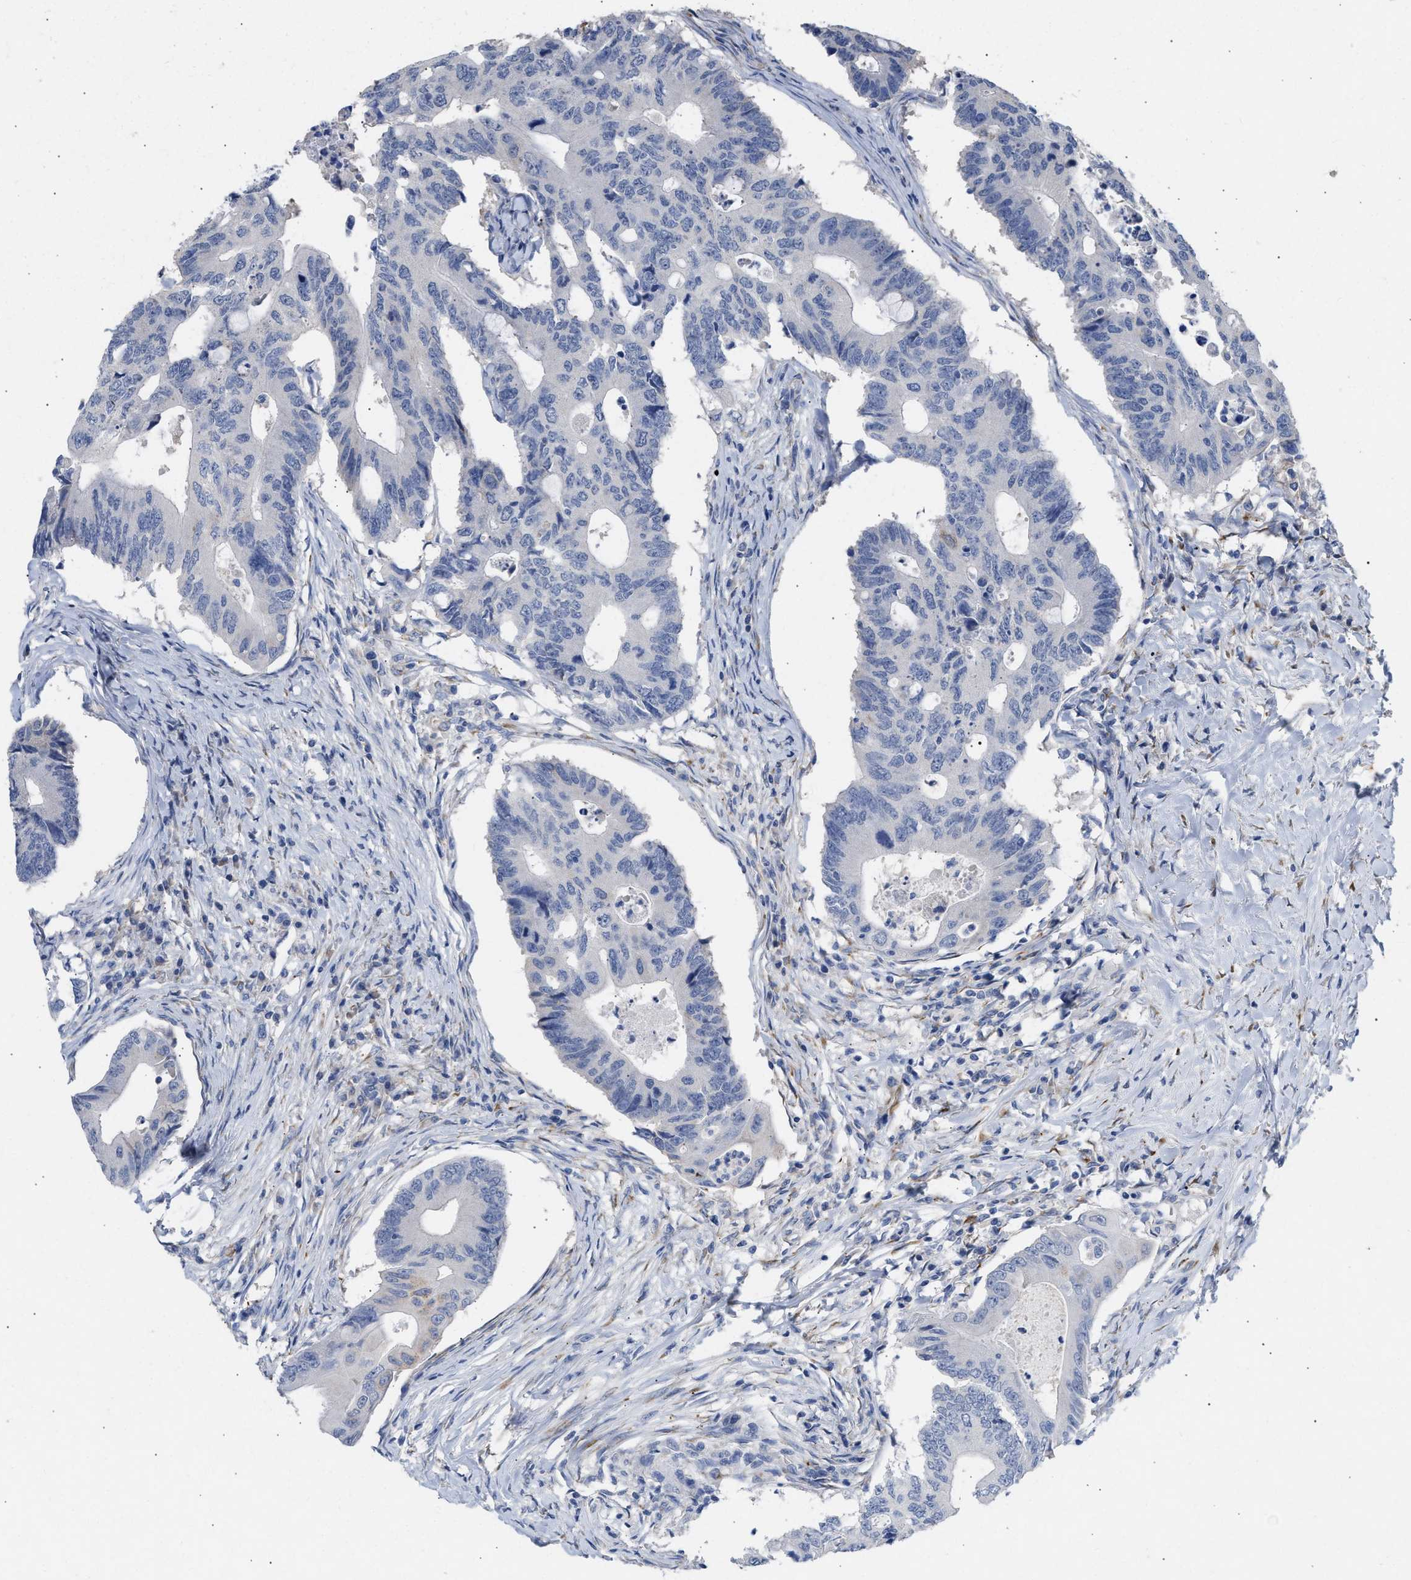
{"staining": {"intensity": "negative", "quantity": "none", "location": "none"}, "tissue": "colorectal cancer", "cell_type": "Tumor cells", "image_type": "cancer", "snomed": [{"axis": "morphology", "description": "Adenocarcinoma, NOS"}, {"axis": "topography", "description": "Colon"}], "caption": "Tumor cells show no significant positivity in adenocarcinoma (colorectal). (DAB IHC, high magnification).", "gene": "SELENOM", "patient": {"sex": "male", "age": 71}}